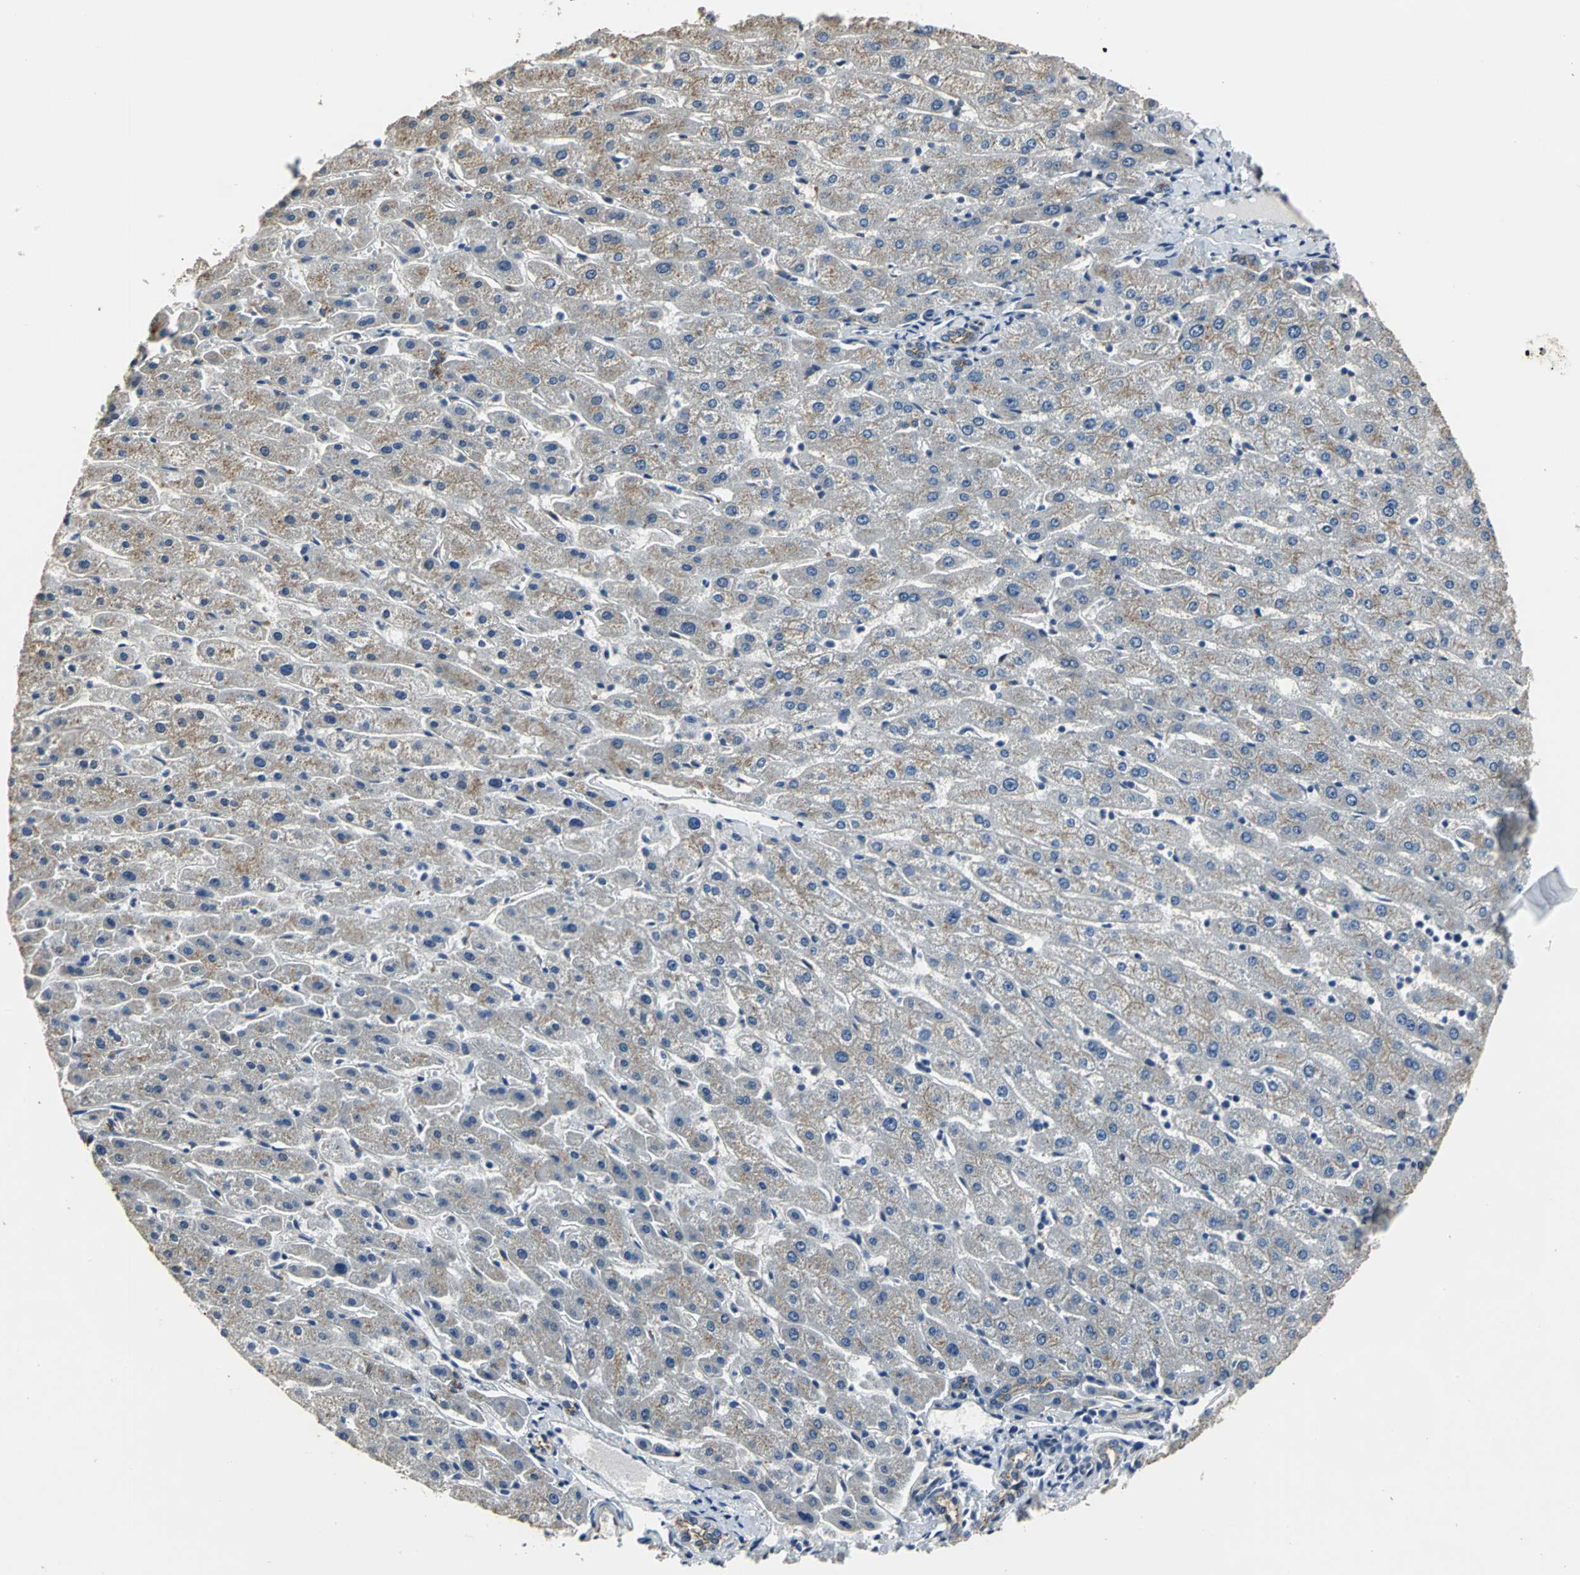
{"staining": {"intensity": "moderate", "quantity": ">75%", "location": "cytoplasmic/membranous"}, "tissue": "liver", "cell_type": "Cholangiocytes", "image_type": "normal", "snomed": [{"axis": "morphology", "description": "Normal tissue, NOS"}, {"axis": "morphology", "description": "Fibrosis, NOS"}, {"axis": "topography", "description": "Liver"}], "caption": "The immunohistochemical stain labels moderate cytoplasmic/membranous staining in cholangiocytes of unremarkable liver. (DAB IHC, brown staining for protein, blue staining for nuclei).", "gene": "OCLN", "patient": {"sex": "female", "age": 29}}